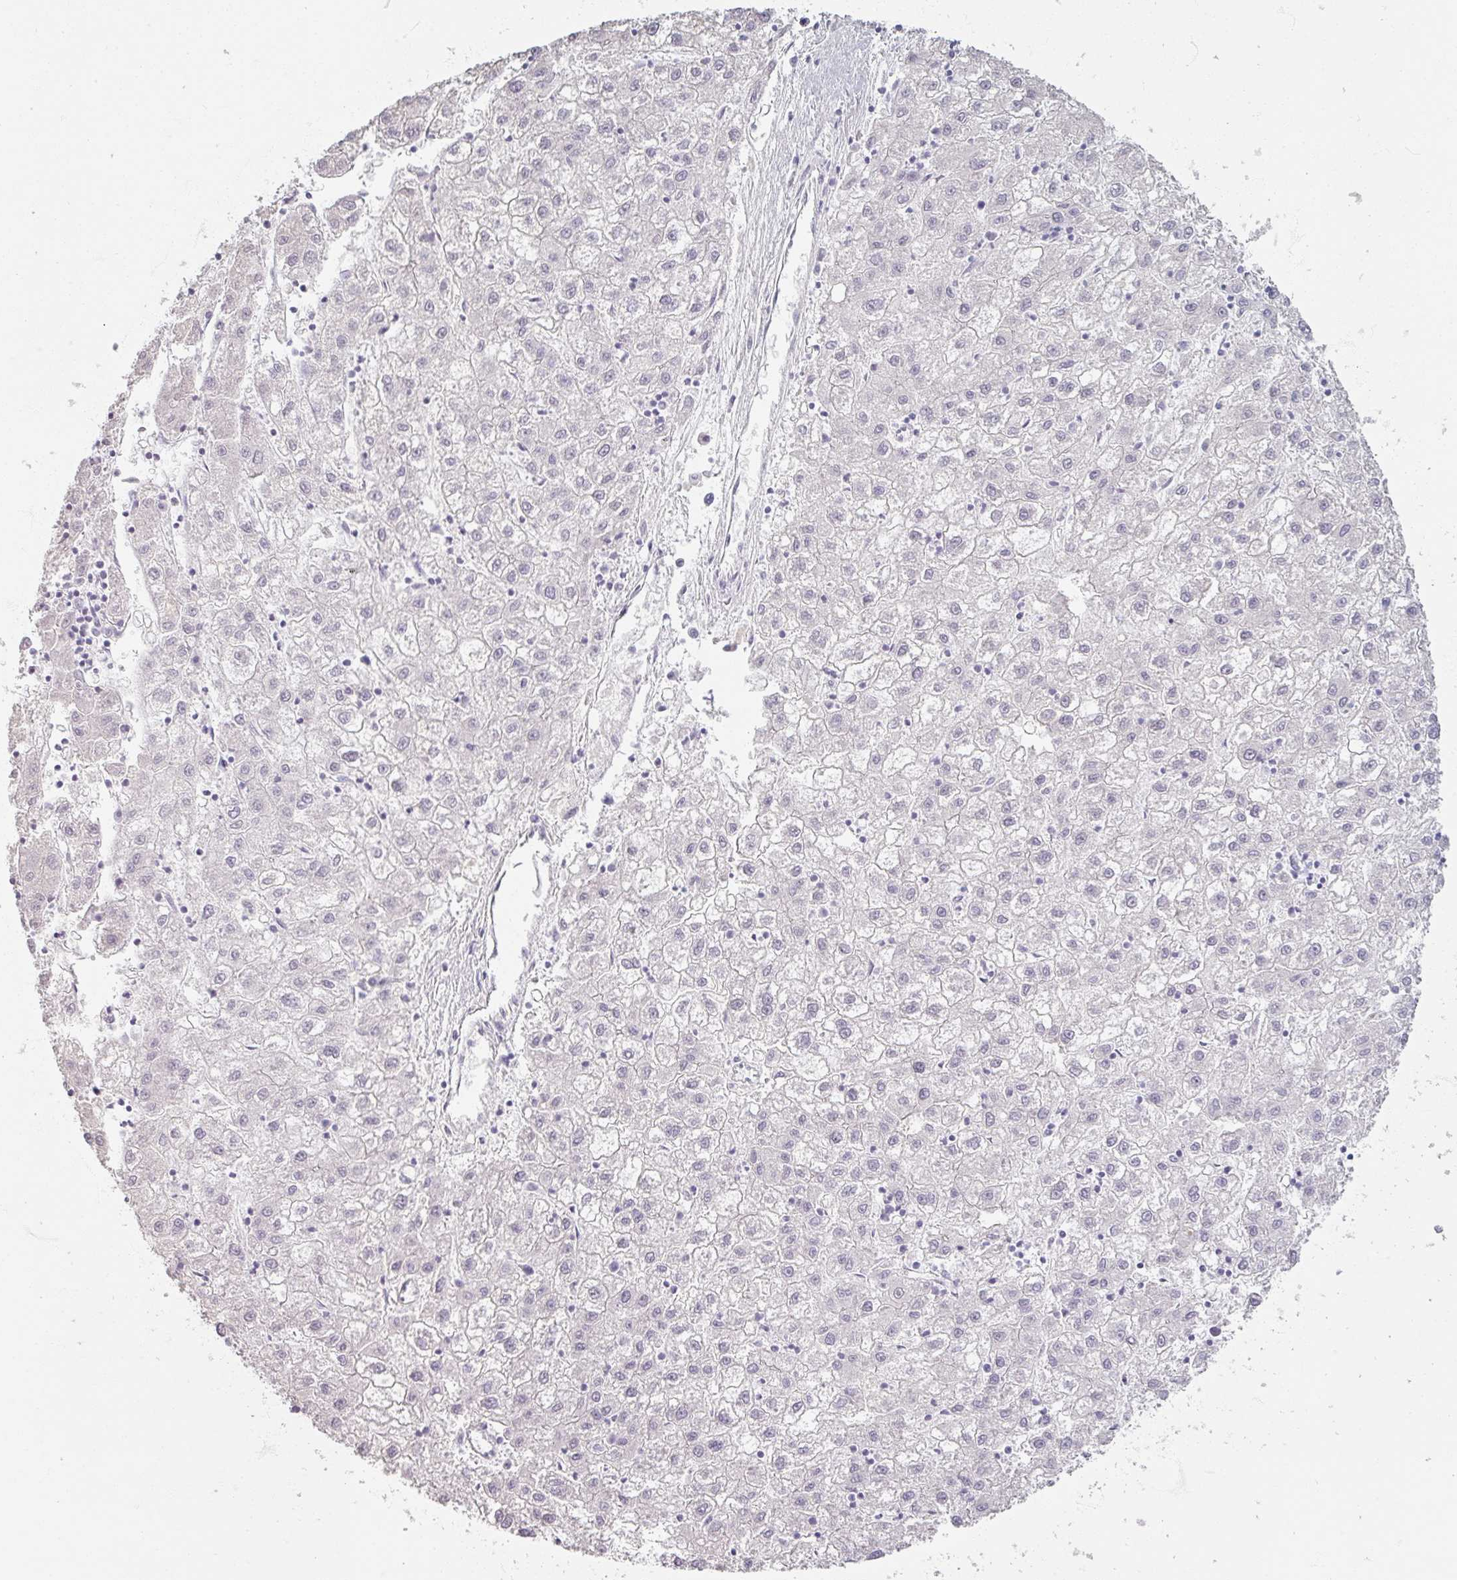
{"staining": {"intensity": "negative", "quantity": "none", "location": "none"}, "tissue": "liver cancer", "cell_type": "Tumor cells", "image_type": "cancer", "snomed": [{"axis": "morphology", "description": "Carcinoma, Hepatocellular, NOS"}, {"axis": "topography", "description": "Liver"}], "caption": "Immunohistochemistry (IHC) photomicrograph of human liver cancer stained for a protein (brown), which exhibits no positivity in tumor cells.", "gene": "TG", "patient": {"sex": "male", "age": 72}}